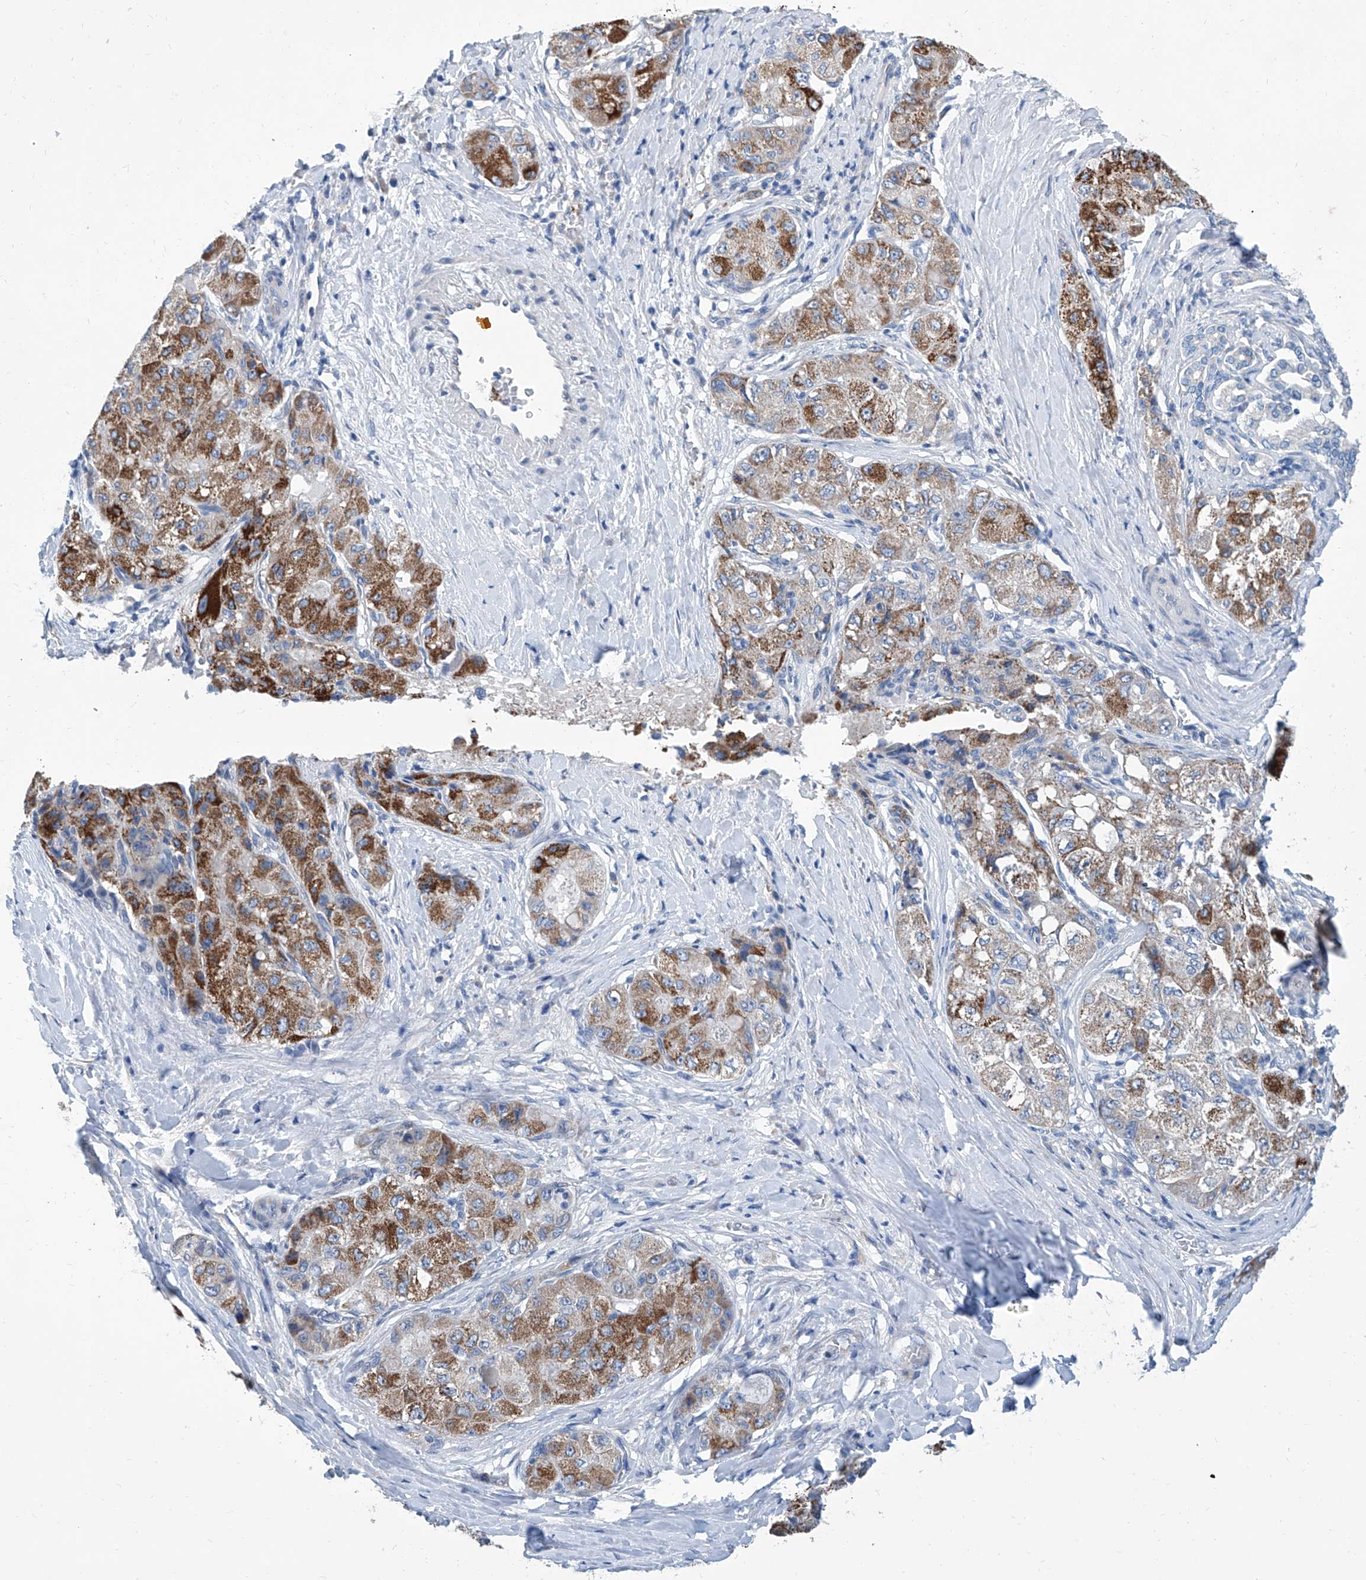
{"staining": {"intensity": "strong", "quantity": "25%-75%", "location": "cytoplasmic/membranous"}, "tissue": "liver cancer", "cell_type": "Tumor cells", "image_type": "cancer", "snomed": [{"axis": "morphology", "description": "Carcinoma, Hepatocellular, NOS"}, {"axis": "topography", "description": "Liver"}], "caption": "A histopathology image of liver hepatocellular carcinoma stained for a protein reveals strong cytoplasmic/membranous brown staining in tumor cells. (DAB (3,3'-diaminobenzidine) IHC with brightfield microscopy, high magnification).", "gene": "ZNF519", "patient": {"sex": "male", "age": 80}}